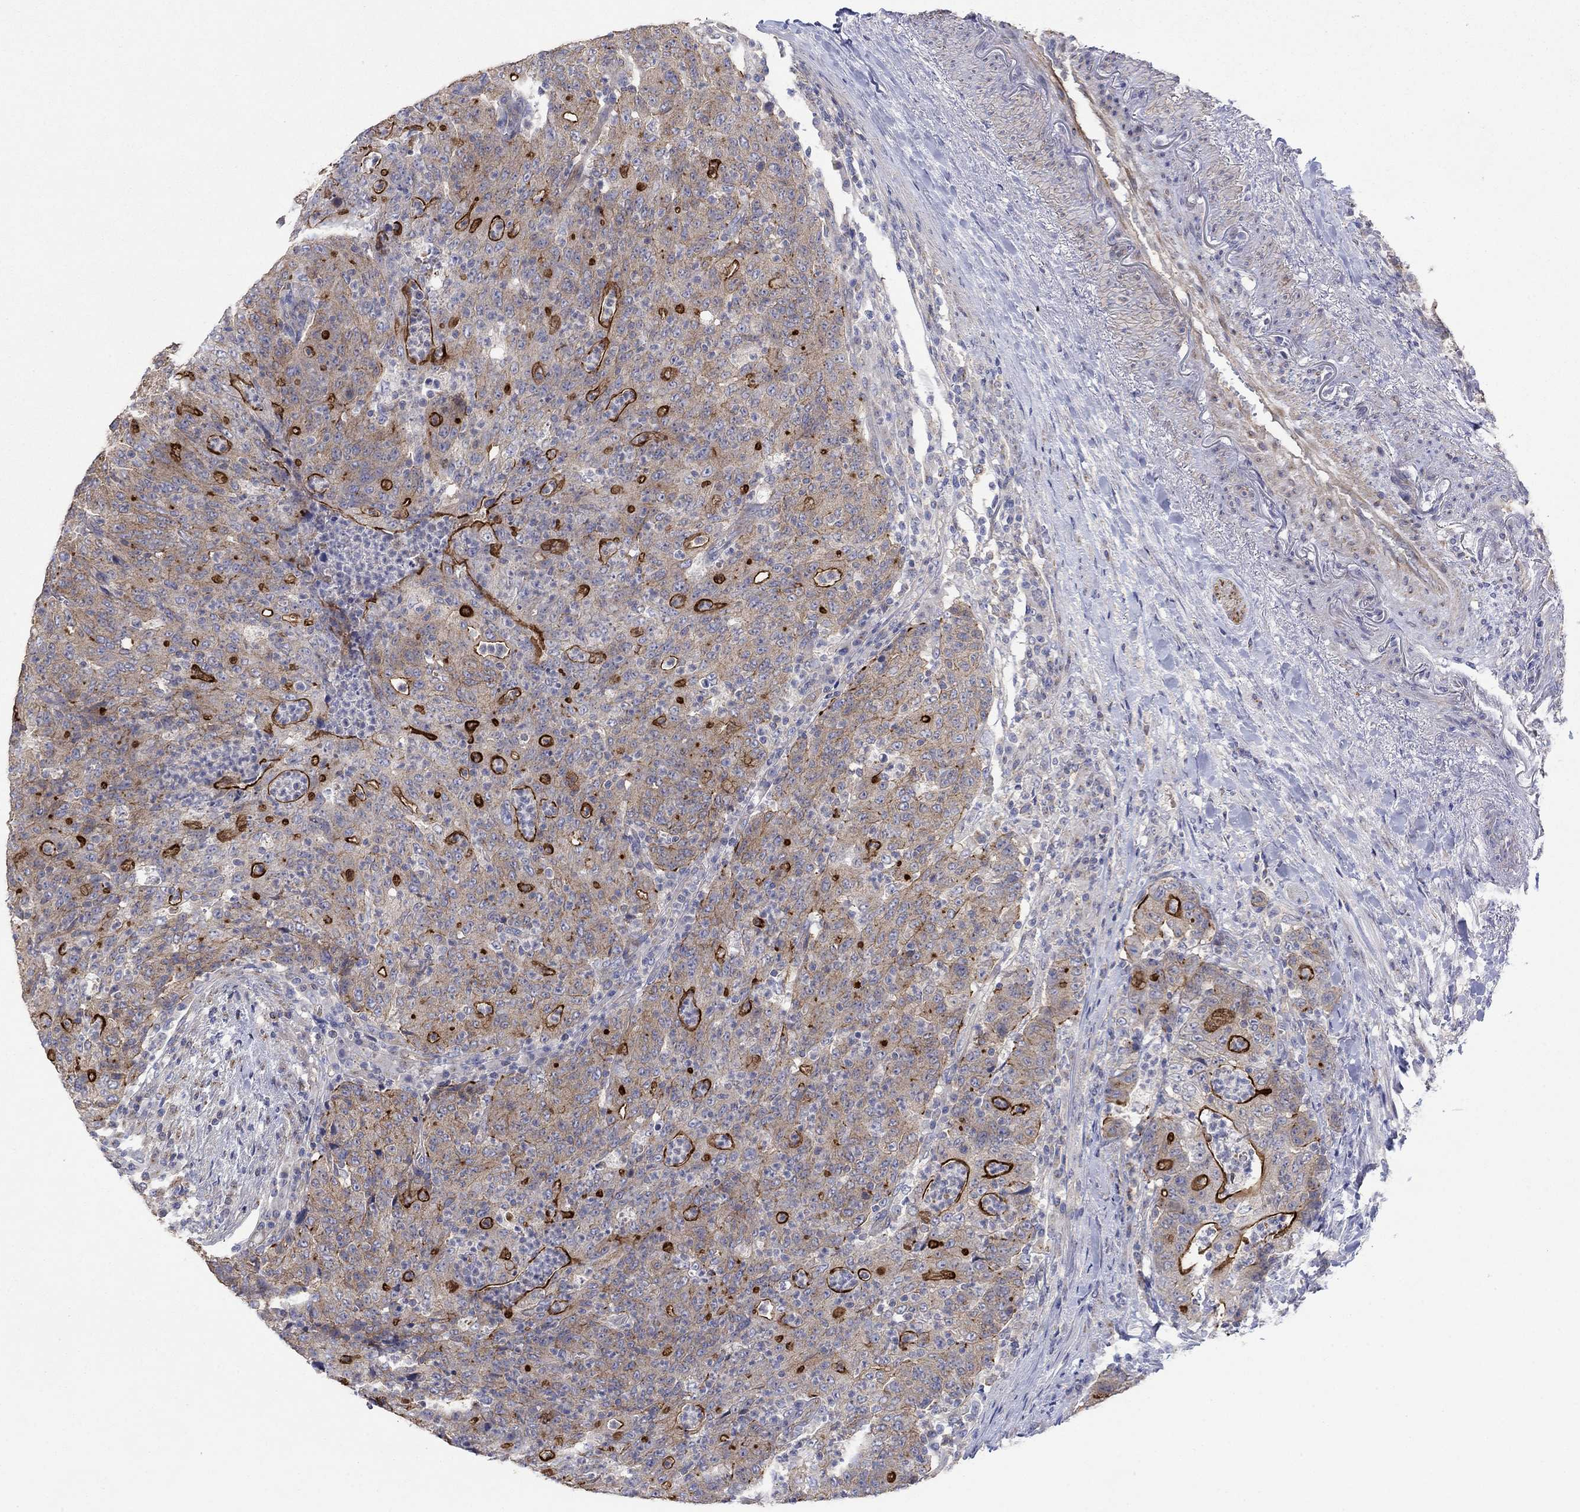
{"staining": {"intensity": "strong", "quantity": "<25%", "location": "cytoplasmic/membranous"}, "tissue": "colorectal cancer", "cell_type": "Tumor cells", "image_type": "cancer", "snomed": [{"axis": "morphology", "description": "Adenocarcinoma, NOS"}, {"axis": "topography", "description": "Colon"}], "caption": "Immunohistochemical staining of human colorectal adenocarcinoma reveals medium levels of strong cytoplasmic/membranous protein positivity in approximately <25% of tumor cells. Nuclei are stained in blue.", "gene": "TPRN", "patient": {"sex": "male", "age": 70}}